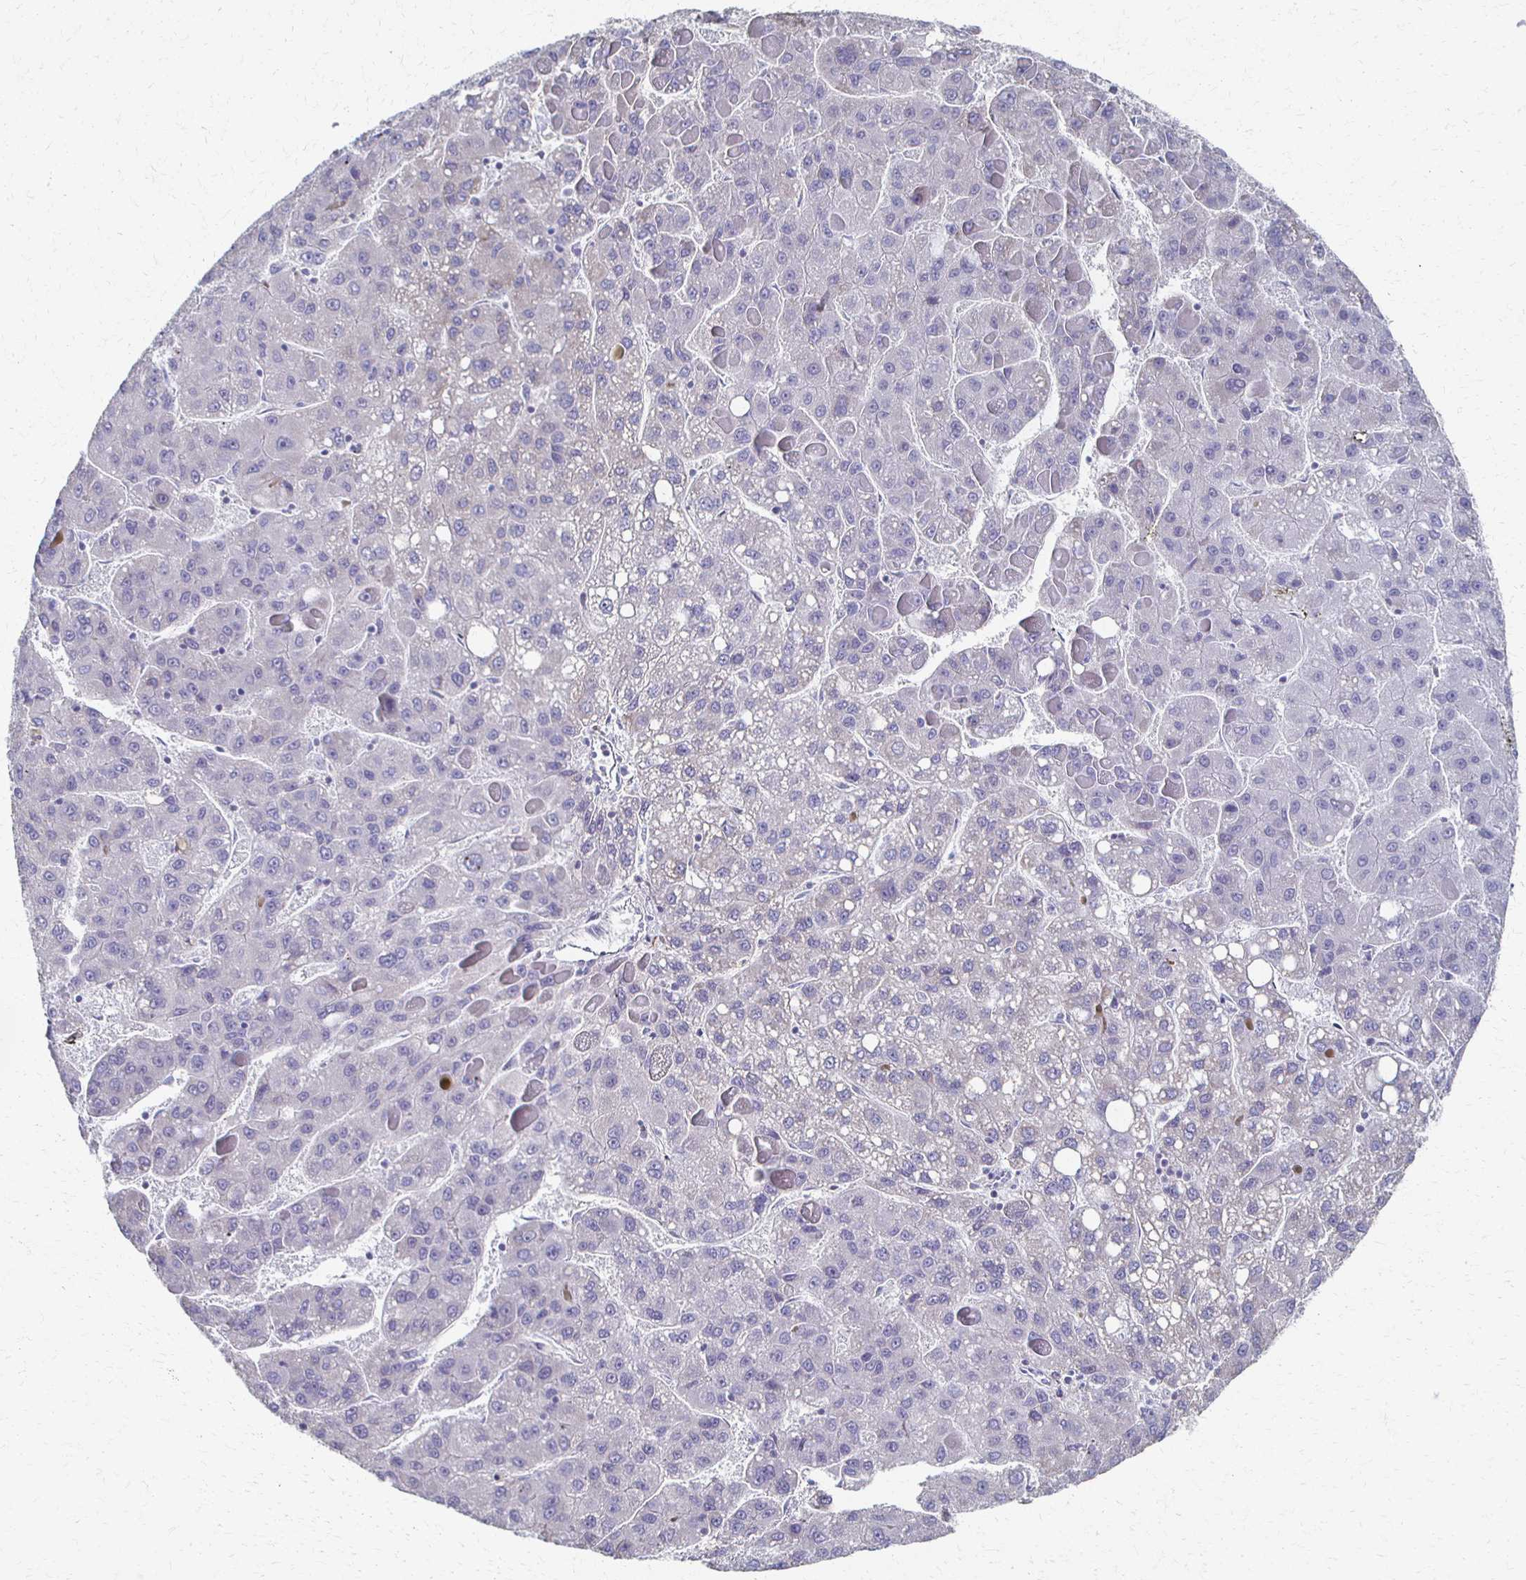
{"staining": {"intensity": "negative", "quantity": "none", "location": "none"}, "tissue": "liver cancer", "cell_type": "Tumor cells", "image_type": "cancer", "snomed": [{"axis": "morphology", "description": "Carcinoma, Hepatocellular, NOS"}, {"axis": "topography", "description": "Liver"}], "caption": "This photomicrograph is of liver hepatocellular carcinoma stained with immunohistochemistry to label a protein in brown with the nuclei are counter-stained blue. There is no expression in tumor cells. Nuclei are stained in blue.", "gene": "ATP1A3", "patient": {"sex": "female", "age": 82}}